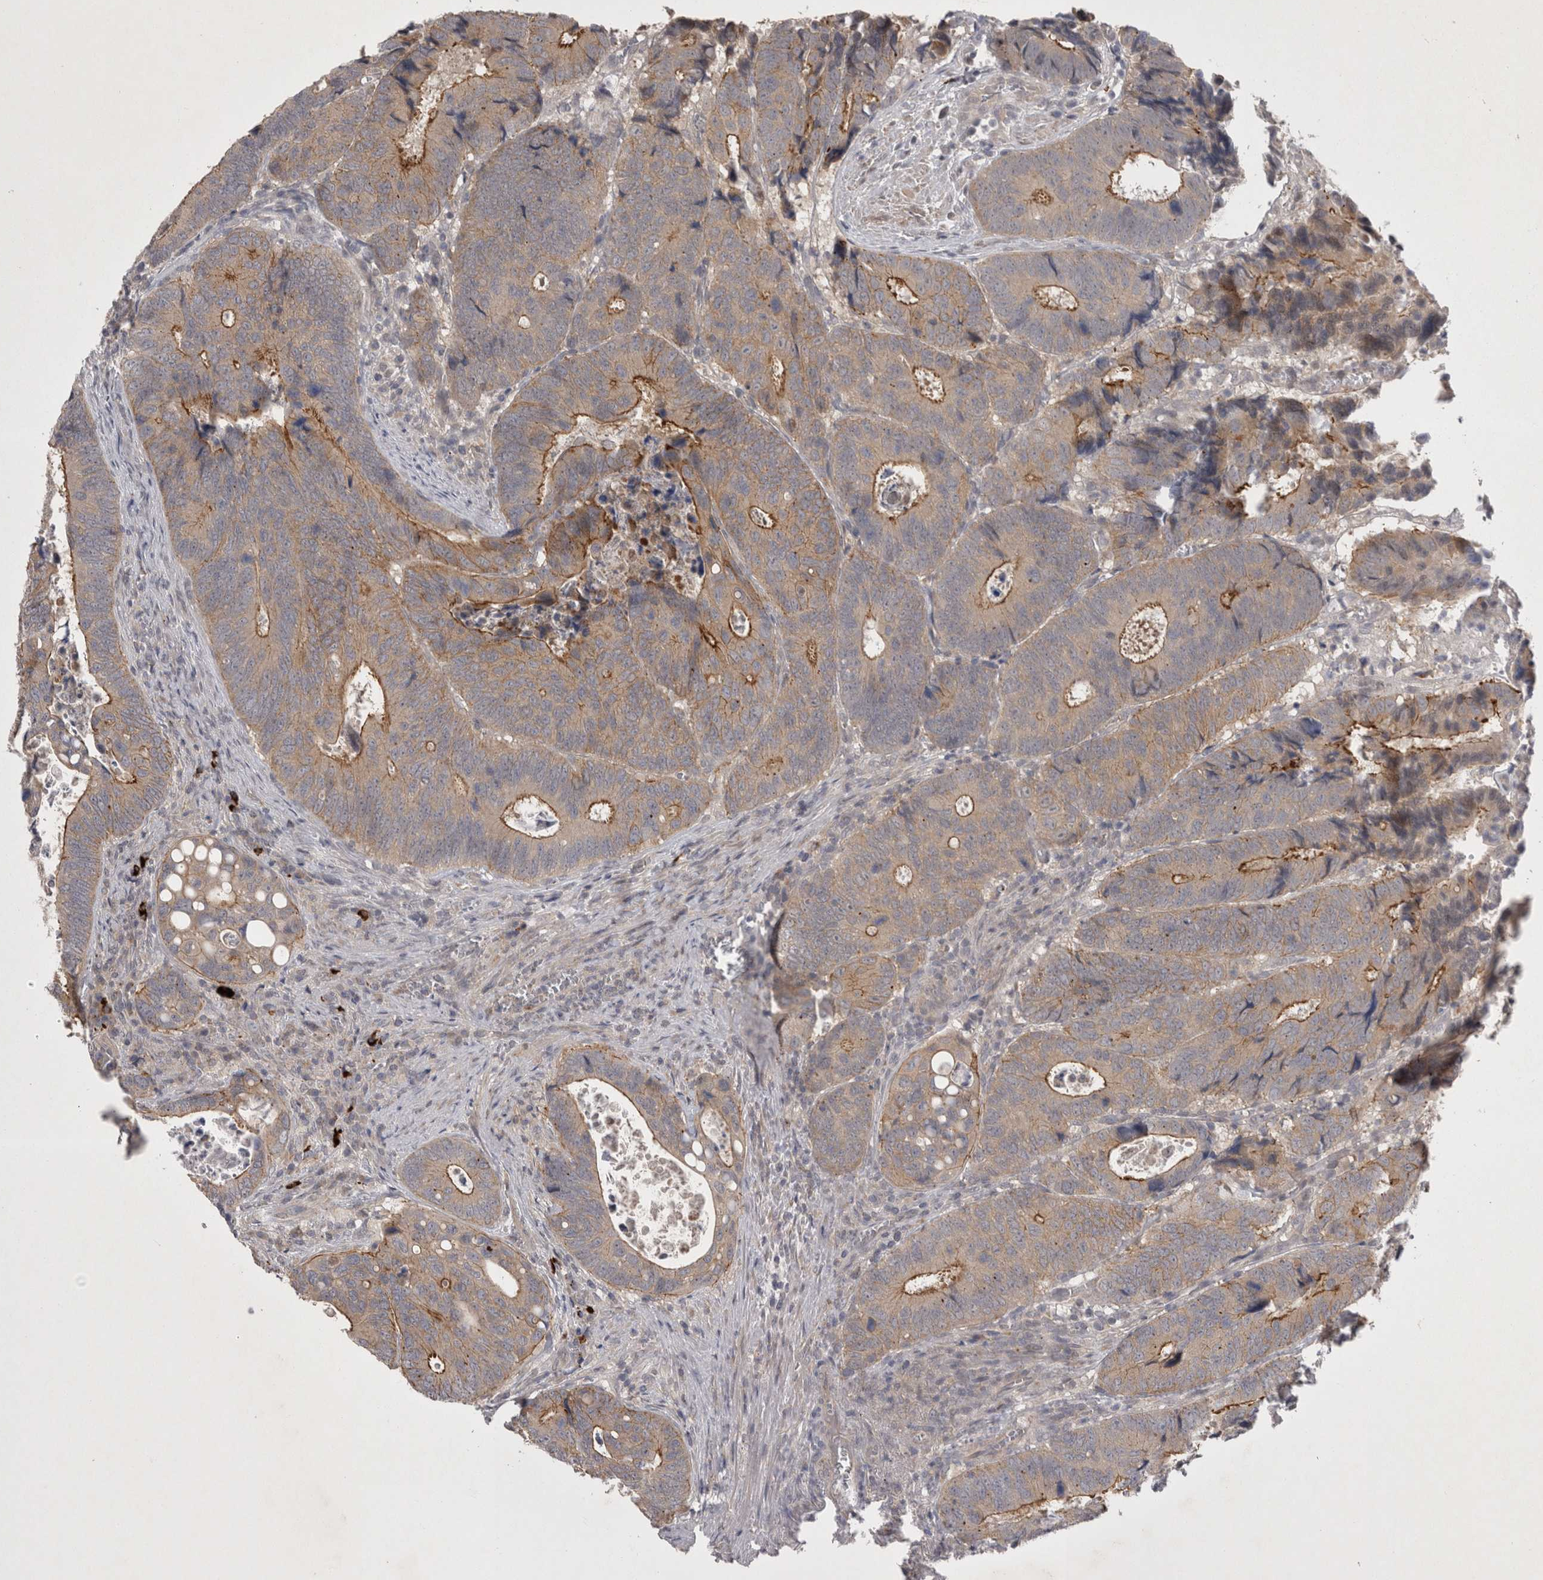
{"staining": {"intensity": "strong", "quantity": "25%-75%", "location": "cytoplasmic/membranous"}, "tissue": "colorectal cancer", "cell_type": "Tumor cells", "image_type": "cancer", "snomed": [{"axis": "morphology", "description": "Inflammation, NOS"}, {"axis": "morphology", "description": "Adenocarcinoma, NOS"}, {"axis": "topography", "description": "Colon"}], "caption": "Strong cytoplasmic/membranous expression is appreciated in approximately 25%-75% of tumor cells in adenocarcinoma (colorectal).", "gene": "CTBS", "patient": {"sex": "male", "age": 72}}